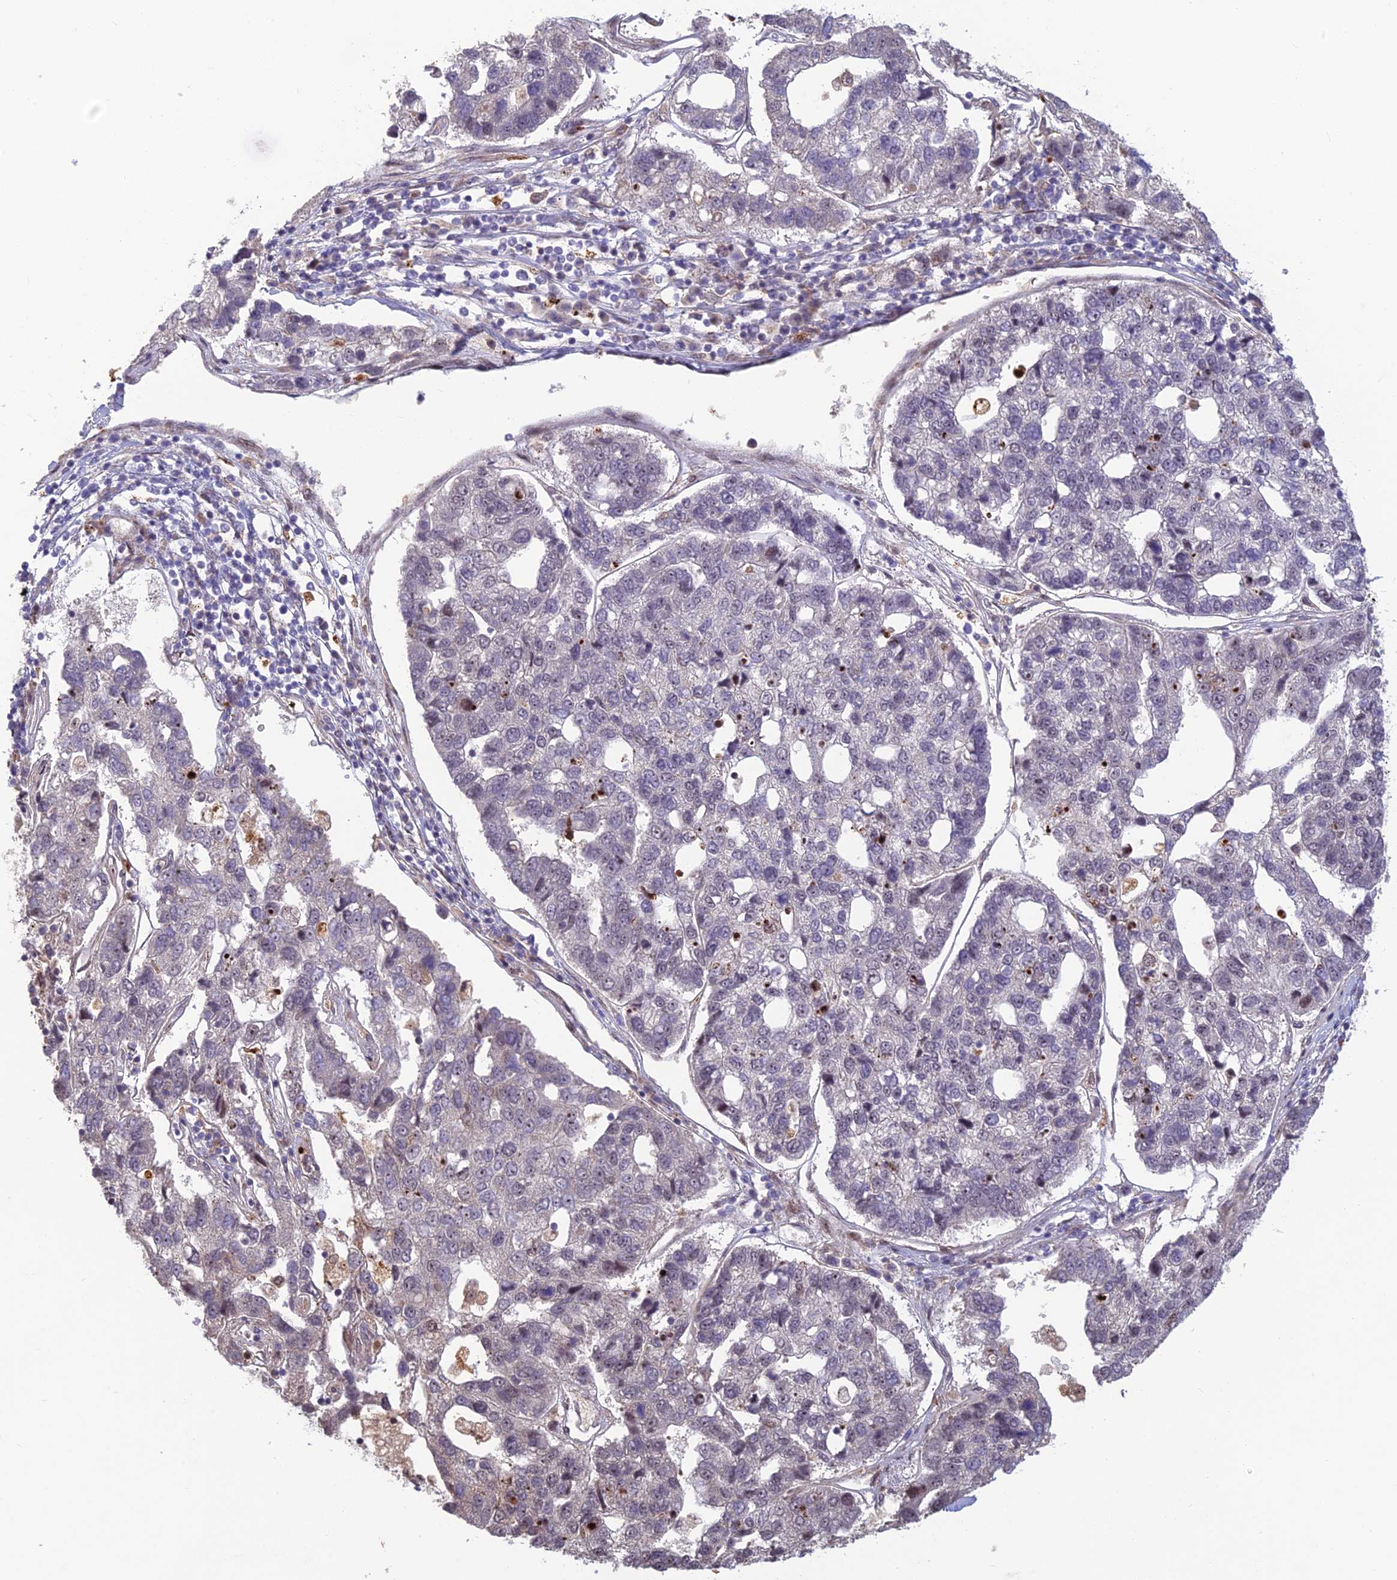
{"staining": {"intensity": "negative", "quantity": "none", "location": "none"}, "tissue": "pancreatic cancer", "cell_type": "Tumor cells", "image_type": "cancer", "snomed": [{"axis": "morphology", "description": "Adenocarcinoma, NOS"}, {"axis": "topography", "description": "Pancreas"}], "caption": "Pancreatic adenocarcinoma was stained to show a protein in brown. There is no significant expression in tumor cells.", "gene": "UFSP2", "patient": {"sex": "female", "age": 61}}